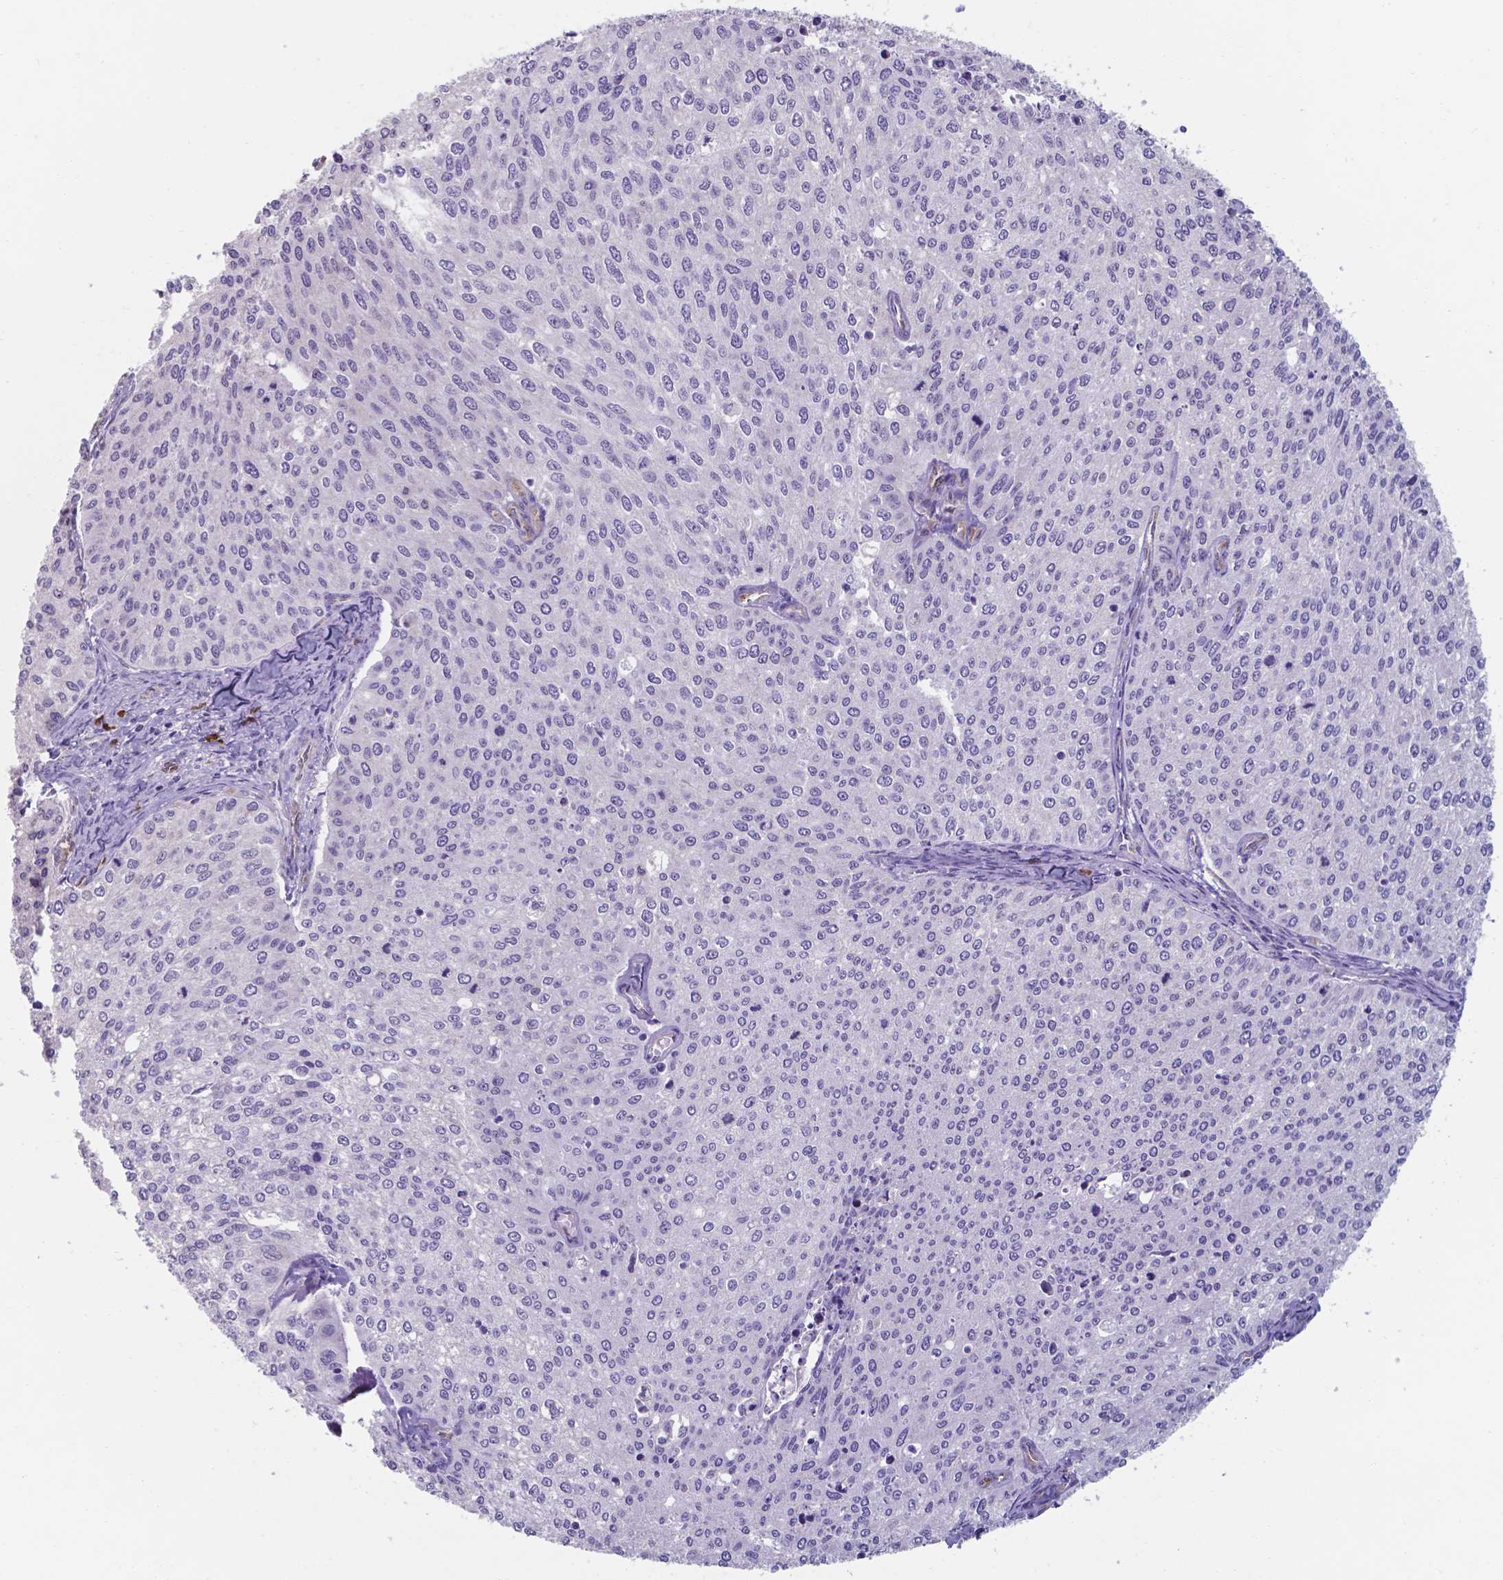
{"staining": {"intensity": "negative", "quantity": "none", "location": "none"}, "tissue": "cervical cancer", "cell_type": "Tumor cells", "image_type": "cancer", "snomed": [{"axis": "morphology", "description": "Squamous cell carcinoma, NOS"}, {"axis": "topography", "description": "Cervix"}], "caption": "Cervical cancer was stained to show a protein in brown. There is no significant expression in tumor cells.", "gene": "UBE2J1", "patient": {"sex": "female", "age": 38}}